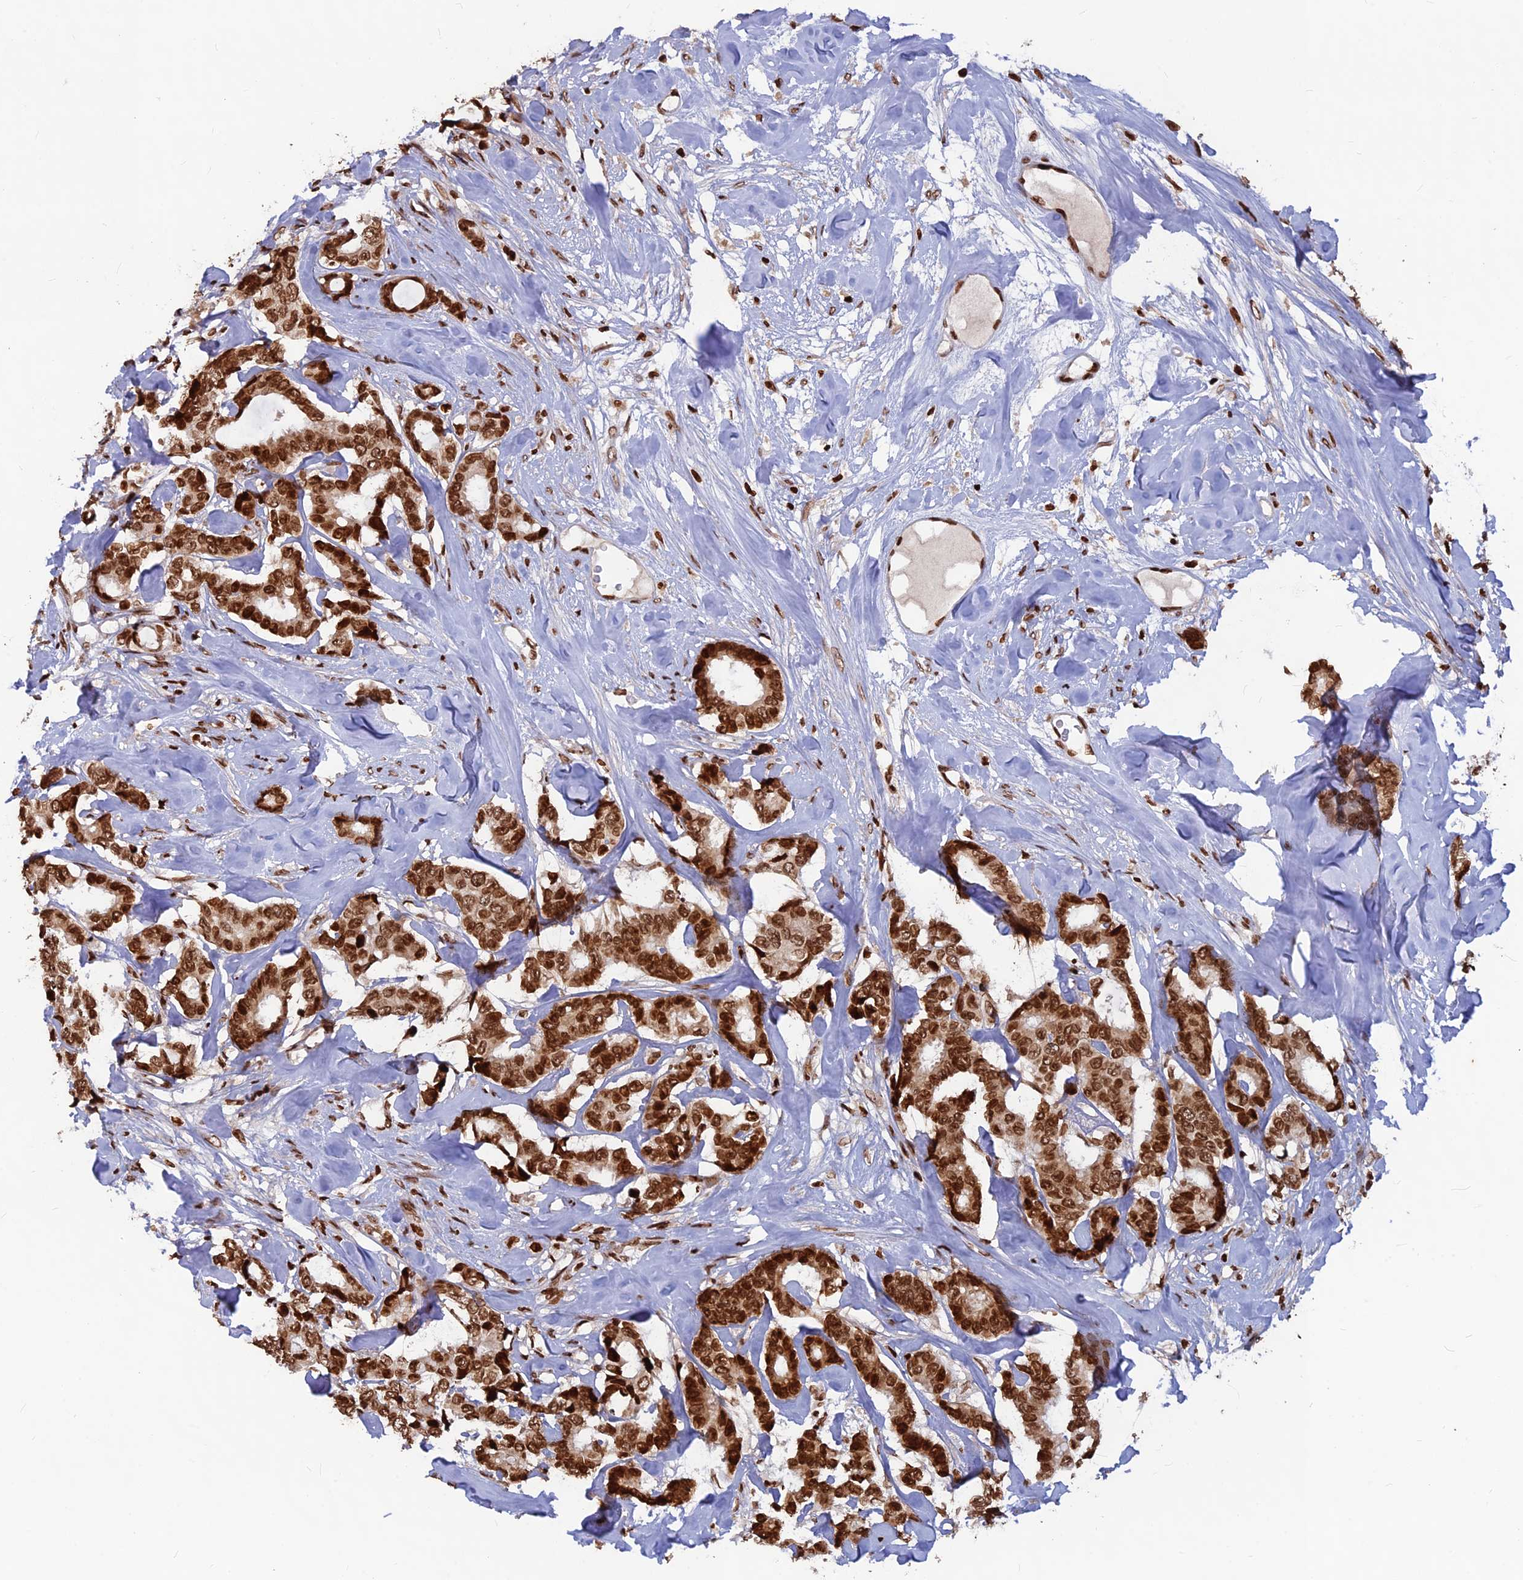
{"staining": {"intensity": "strong", "quantity": ">75%", "location": "nuclear"}, "tissue": "breast cancer", "cell_type": "Tumor cells", "image_type": "cancer", "snomed": [{"axis": "morphology", "description": "Duct carcinoma"}, {"axis": "topography", "description": "Breast"}], "caption": "Immunohistochemical staining of human breast cancer shows high levels of strong nuclear protein expression in approximately >75% of tumor cells.", "gene": "TET2", "patient": {"sex": "female", "age": 87}}